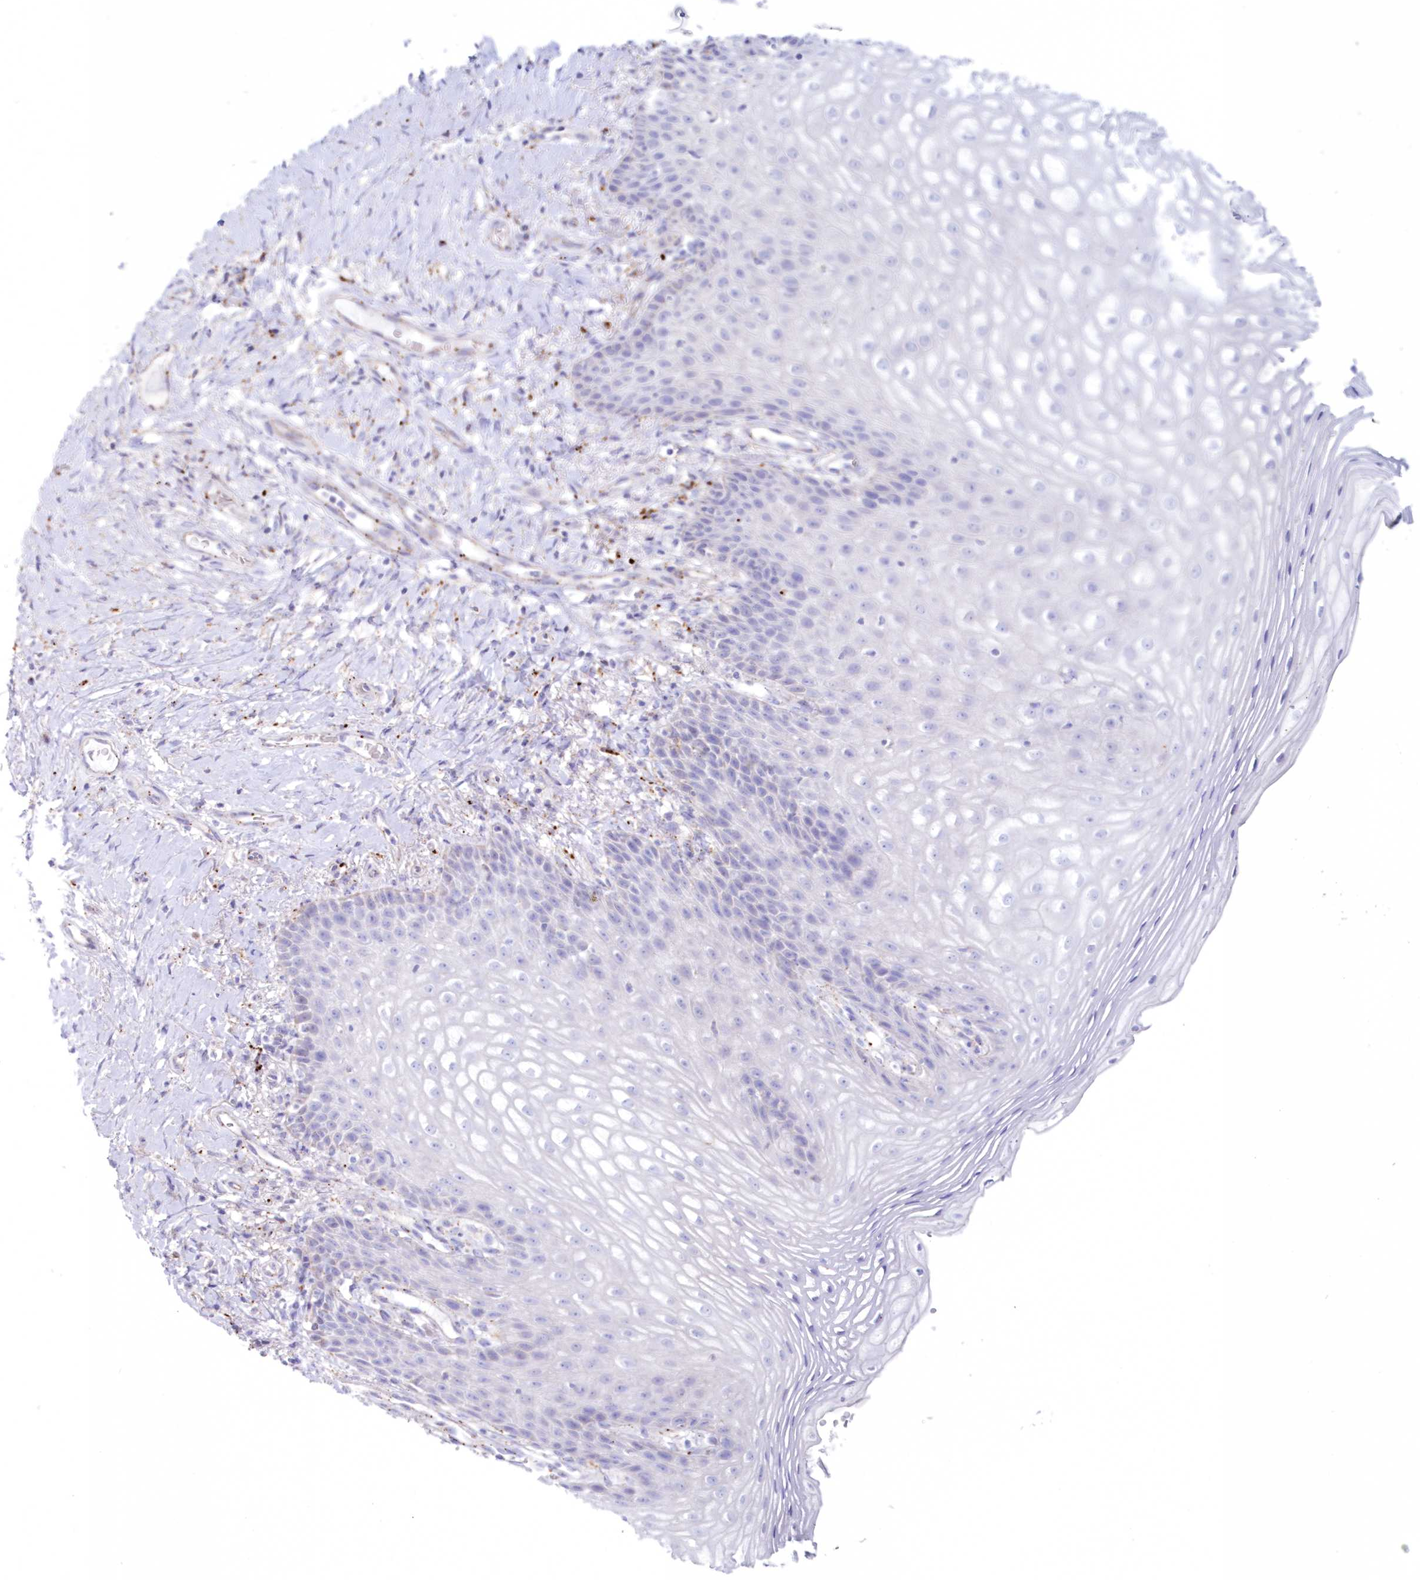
{"staining": {"intensity": "negative", "quantity": "none", "location": "none"}, "tissue": "vagina", "cell_type": "Squamous epithelial cells", "image_type": "normal", "snomed": [{"axis": "morphology", "description": "Normal tissue, NOS"}, {"axis": "topography", "description": "Vagina"}], "caption": "Immunohistochemical staining of normal human vagina exhibits no significant positivity in squamous epithelial cells.", "gene": "TPP1", "patient": {"sex": "female", "age": 60}}